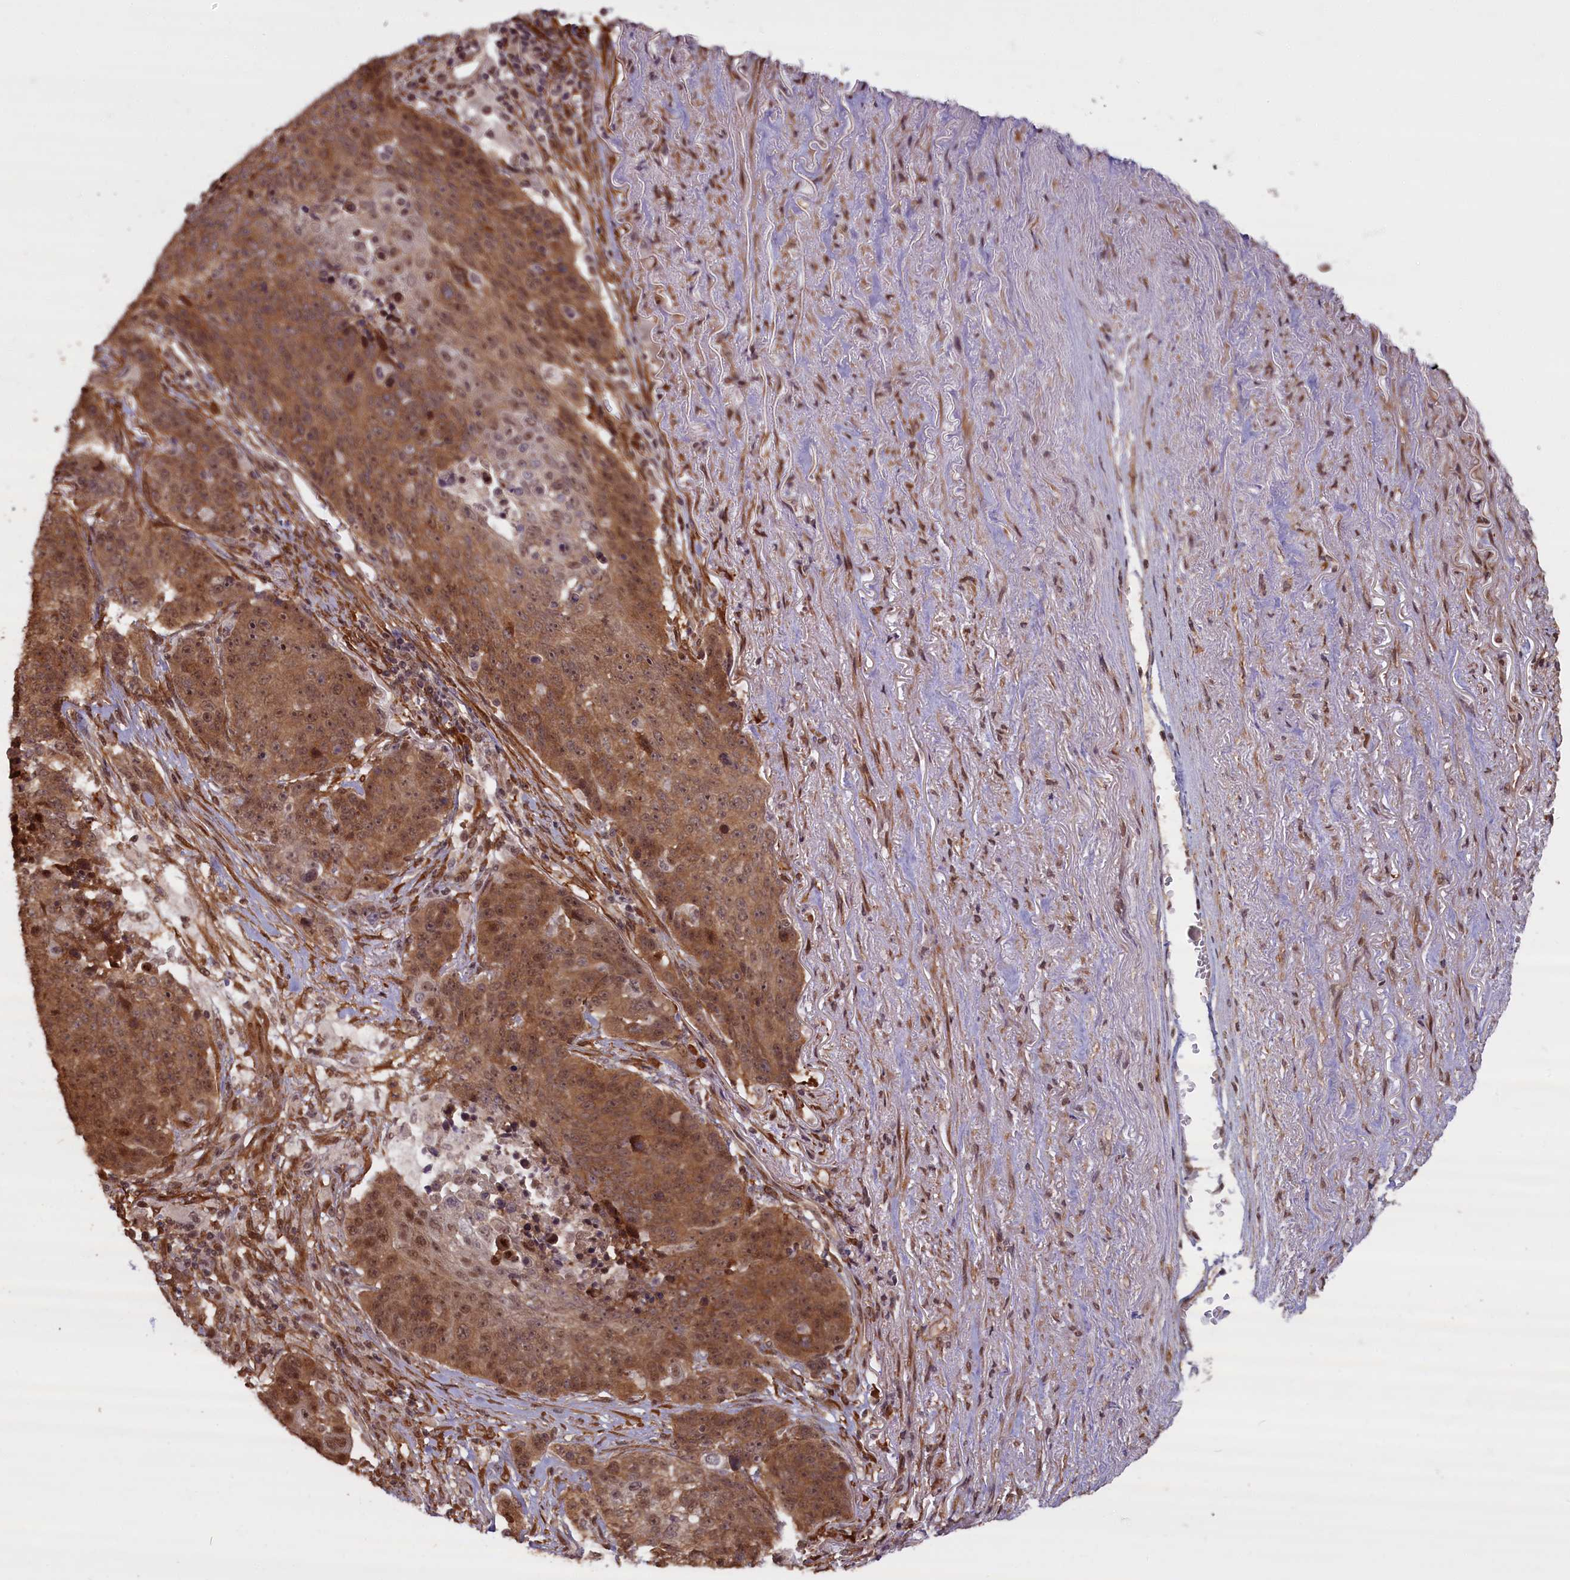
{"staining": {"intensity": "moderate", "quantity": ">75%", "location": "cytoplasmic/membranous,nuclear"}, "tissue": "lung cancer", "cell_type": "Tumor cells", "image_type": "cancer", "snomed": [{"axis": "morphology", "description": "Normal tissue, NOS"}, {"axis": "morphology", "description": "Squamous cell carcinoma, NOS"}, {"axis": "topography", "description": "Lymph node"}, {"axis": "topography", "description": "Lung"}], "caption": "The micrograph shows staining of lung cancer (squamous cell carcinoma), revealing moderate cytoplasmic/membranous and nuclear protein positivity (brown color) within tumor cells.", "gene": "HIF3A", "patient": {"sex": "male", "age": 66}}